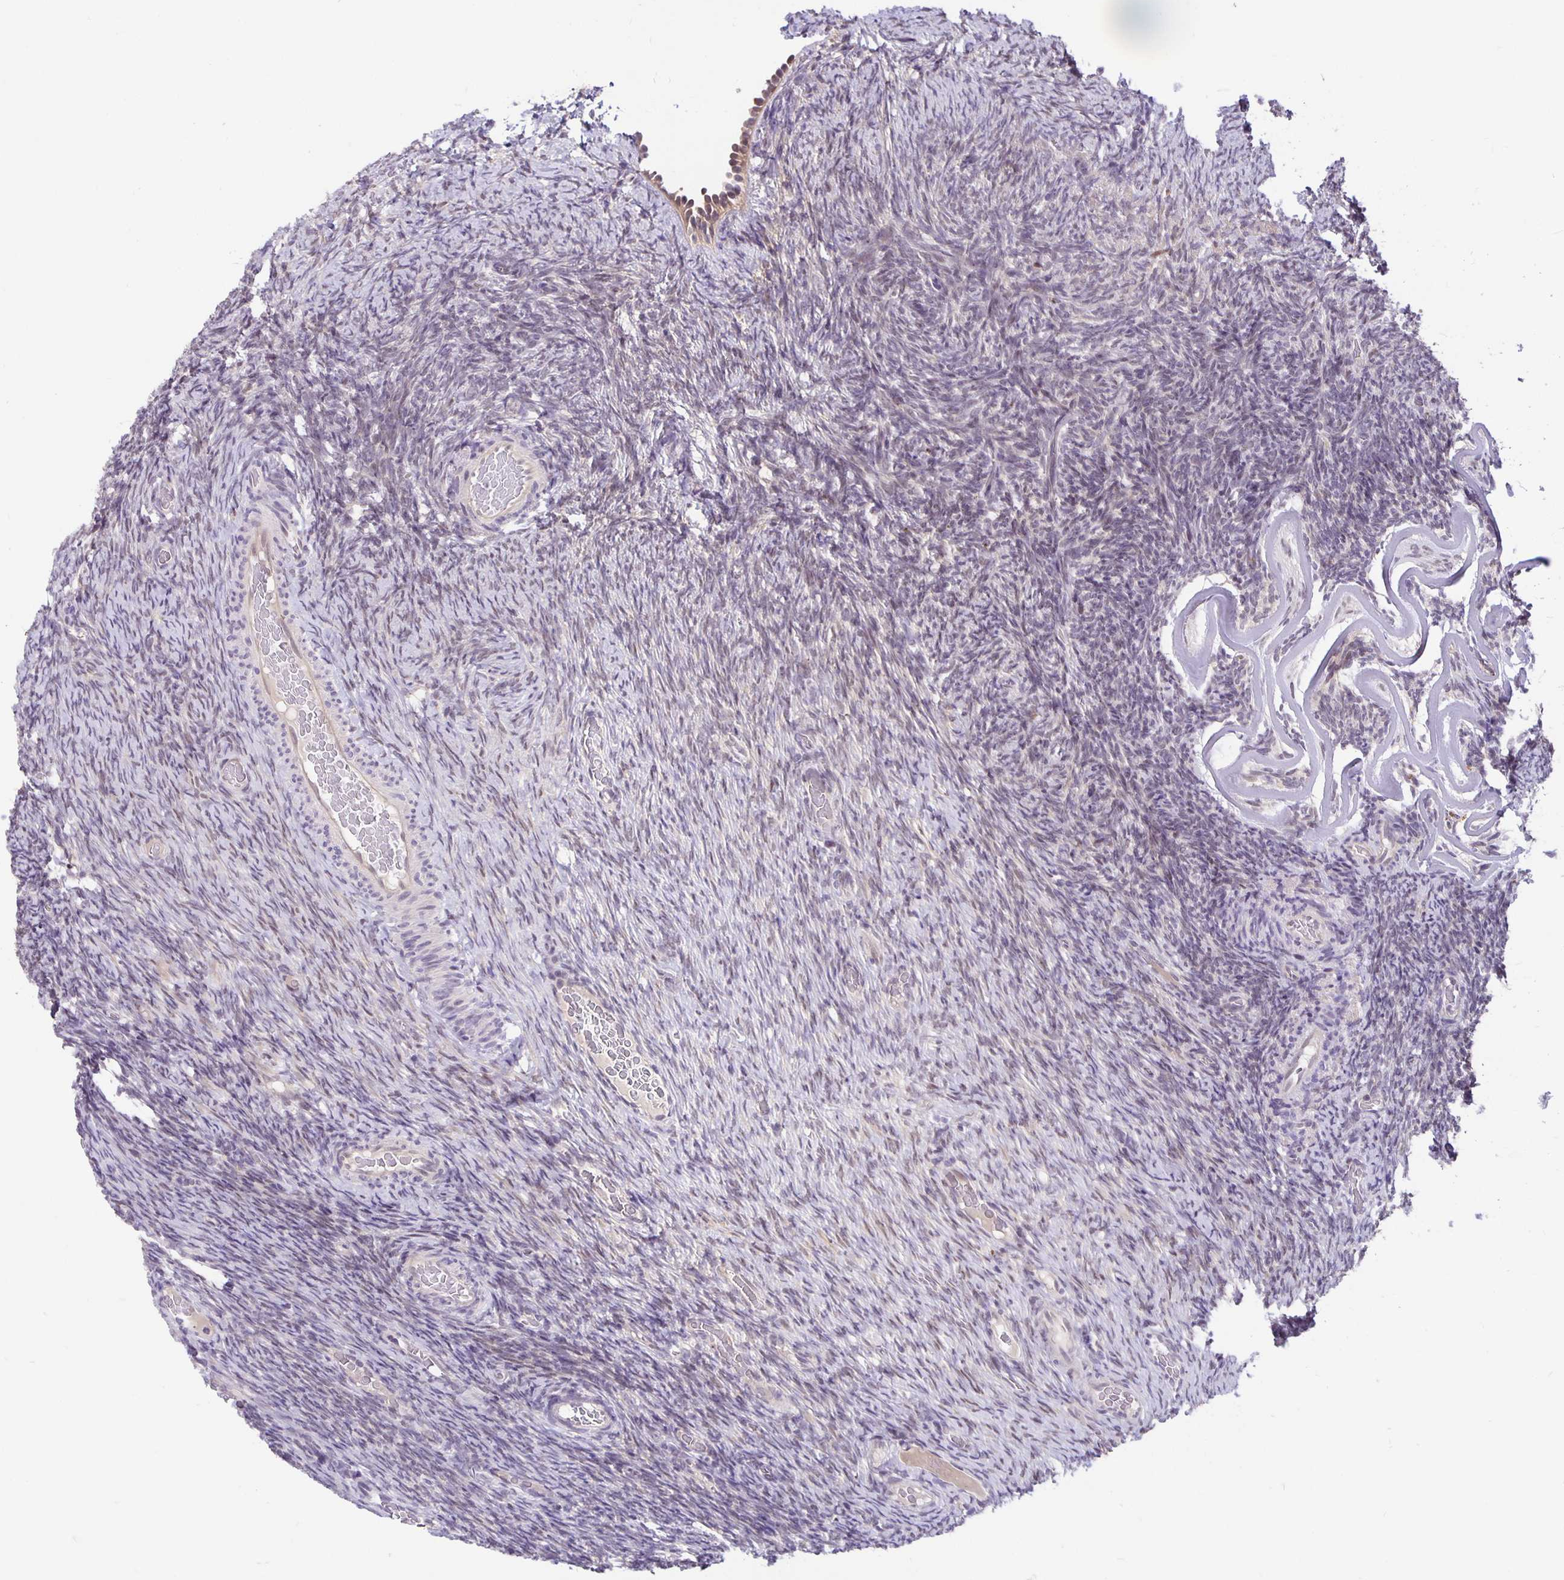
{"staining": {"intensity": "negative", "quantity": "none", "location": "none"}, "tissue": "ovary", "cell_type": "Ovarian stroma cells", "image_type": "normal", "snomed": [{"axis": "morphology", "description": "Normal tissue, NOS"}, {"axis": "topography", "description": "Ovary"}], "caption": "A photomicrograph of ovary stained for a protein reveals no brown staining in ovarian stroma cells.", "gene": "TAX1BP3", "patient": {"sex": "female", "age": 34}}